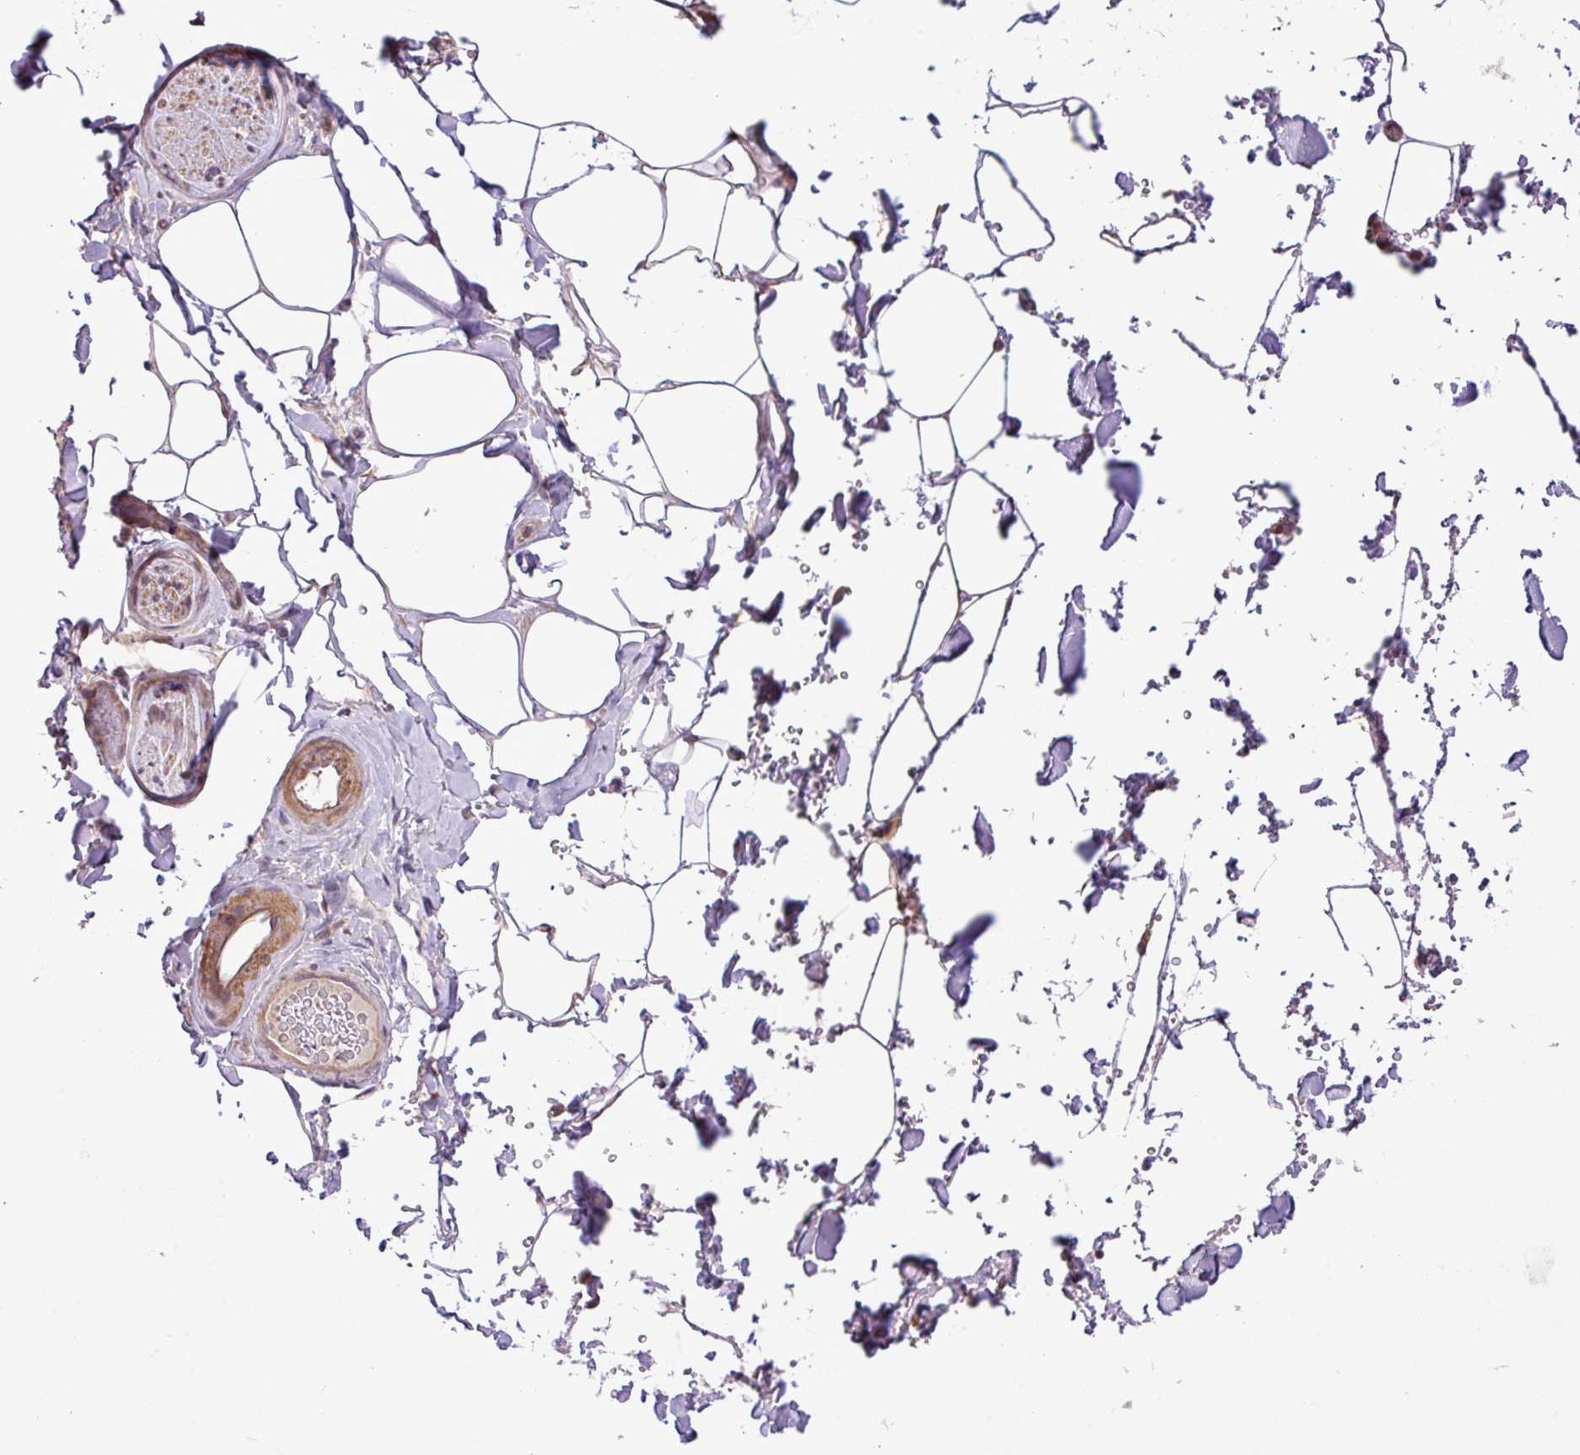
{"staining": {"intensity": "negative", "quantity": "none", "location": "none"}, "tissue": "adipose tissue", "cell_type": "Adipocytes", "image_type": "normal", "snomed": [{"axis": "morphology", "description": "Normal tissue, NOS"}, {"axis": "topography", "description": "Rectum"}, {"axis": "topography", "description": "Peripheral nerve tissue"}], "caption": "An immunohistochemistry (IHC) image of unremarkable adipose tissue is shown. There is no staining in adipocytes of adipose tissue.", "gene": "TIMM10B", "patient": {"sex": "female", "age": 69}}